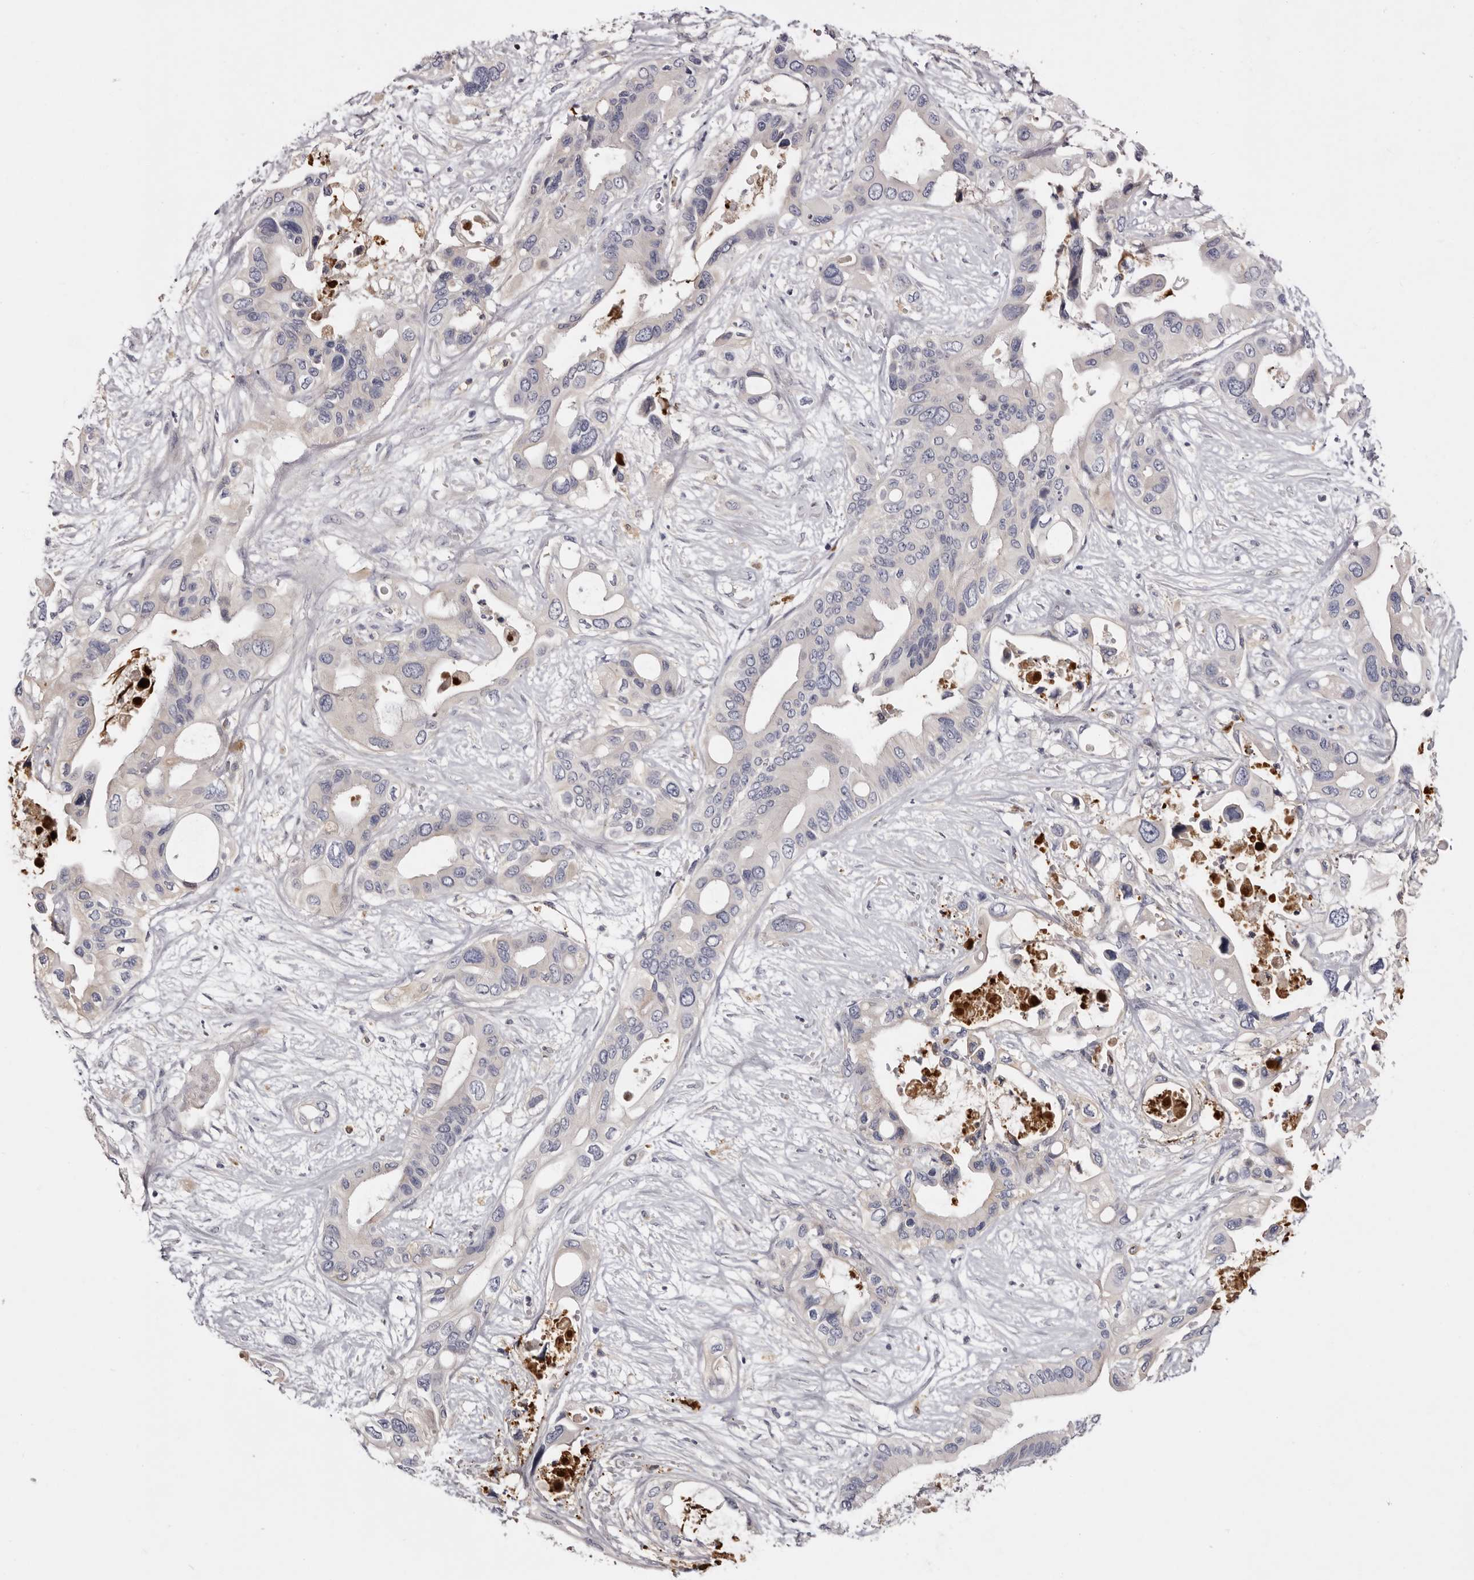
{"staining": {"intensity": "negative", "quantity": "none", "location": "none"}, "tissue": "pancreatic cancer", "cell_type": "Tumor cells", "image_type": "cancer", "snomed": [{"axis": "morphology", "description": "Adenocarcinoma, NOS"}, {"axis": "topography", "description": "Pancreas"}], "caption": "DAB immunohistochemical staining of pancreatic adenocarcinoma shows no significant positivity in tumor cells.", "gene": "KLHL38", "patient": {"sex": "male", "age": 66}}